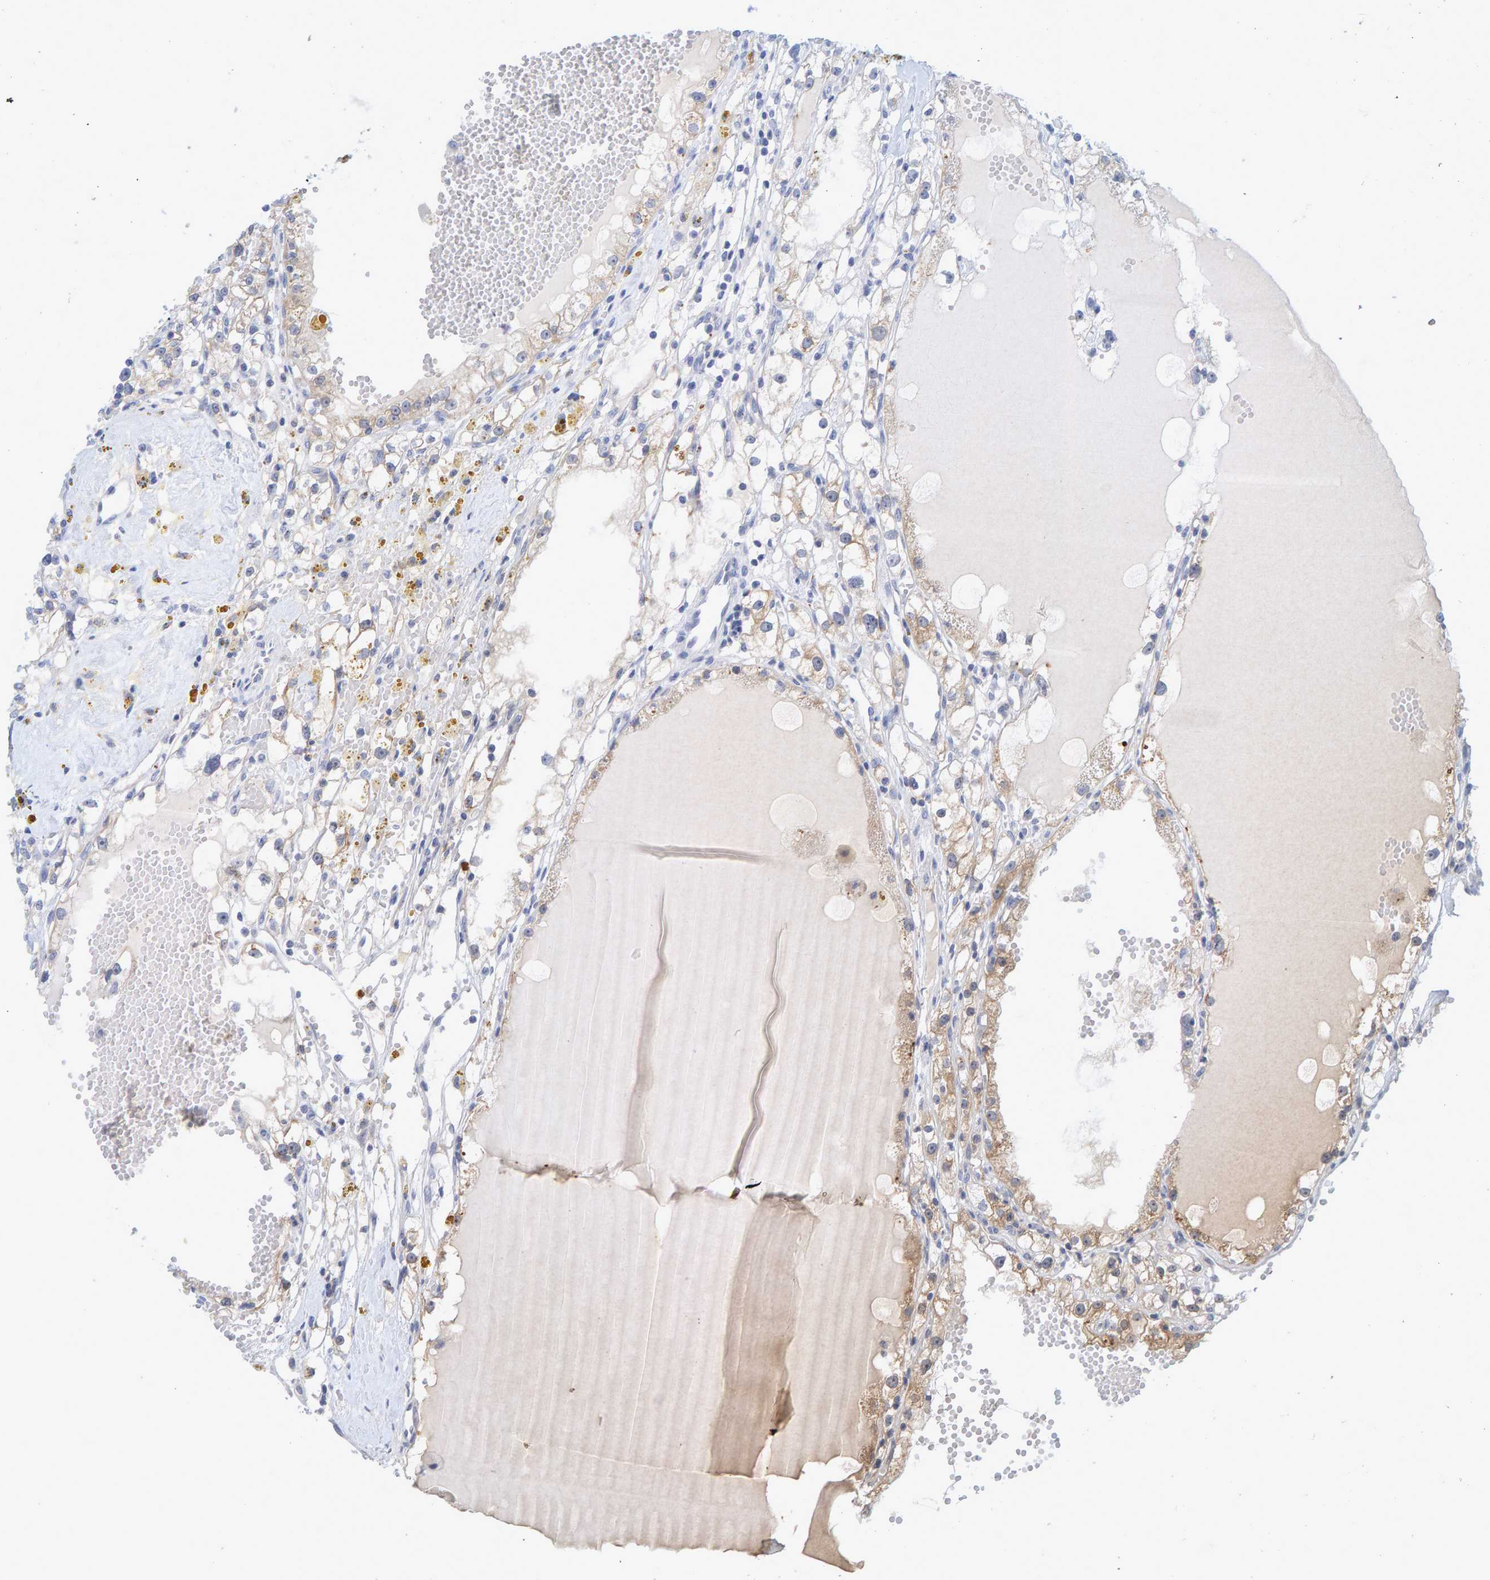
{"staining": {"intensity": "moderate", "quantity": "25%-75%", "location": "cytoplasmic/membranous"}, "tissue": "renal cancer", "cell_type": "Tumor cells", "image_type": "cancer", "snomed": [{"axis": "morphology", "description": "Adenocarcinoma, NOS"}, {"axis": "topography", "description": "Kidney"}], "caption": "IHC photomicrograph of renal adenocarcinoma stained for a protein (brown), which shows medium levels of moderate cytoplasmic/membranous positivity in about 25%-75% of tumor cells.", "gene": "ZNF77", "patient": {"sex": "male", "age": 56}}